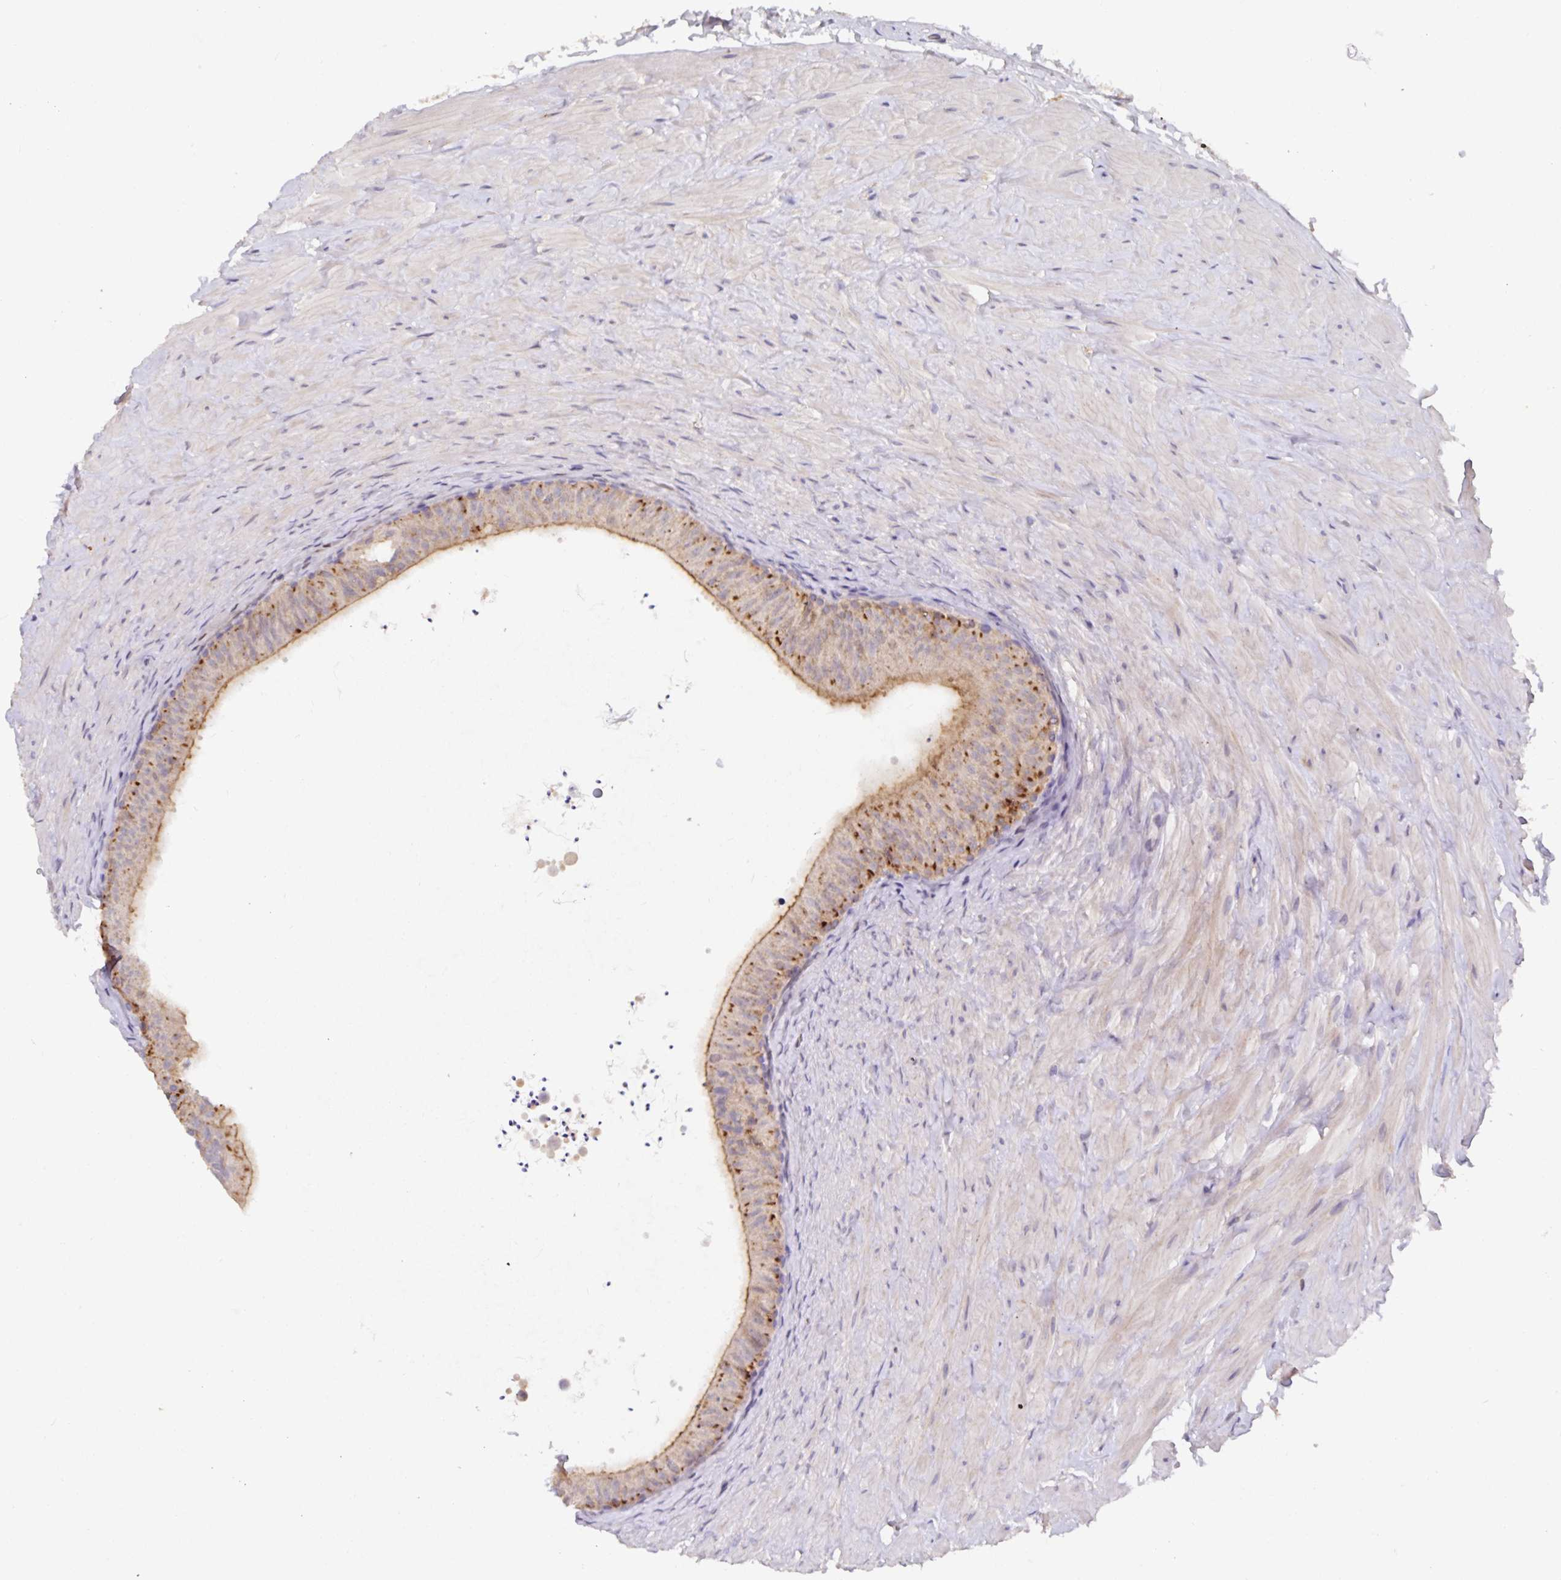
{"staining": {"intensity": "moderate", "quantity": "<25%", "location": "cytoplasmic/membranous"}, "tissue": "epididymis", "cell_type": "Glandular cells", "image_type": "normal", "snomed": [{"axis": "morphology", "description": "Normal tissue, NOS"}, {"axis": "topography", "description": "Epididymis, spermatic cord, NOS"}, {"axis": "topography", "description": "Epididymis"}], "caption": "Immunohistochemistry photomicrograph of benign epididymis: human epididymis stained using IHC demonstrates low levels of moderate protein expression localized specifically in the cytoplasmic/membranous of glandular cells, appearing as a cytoplasmic/membranous brown color.", "gene": "HEPN1", "patient": {"sex": "male", "age": 31}}